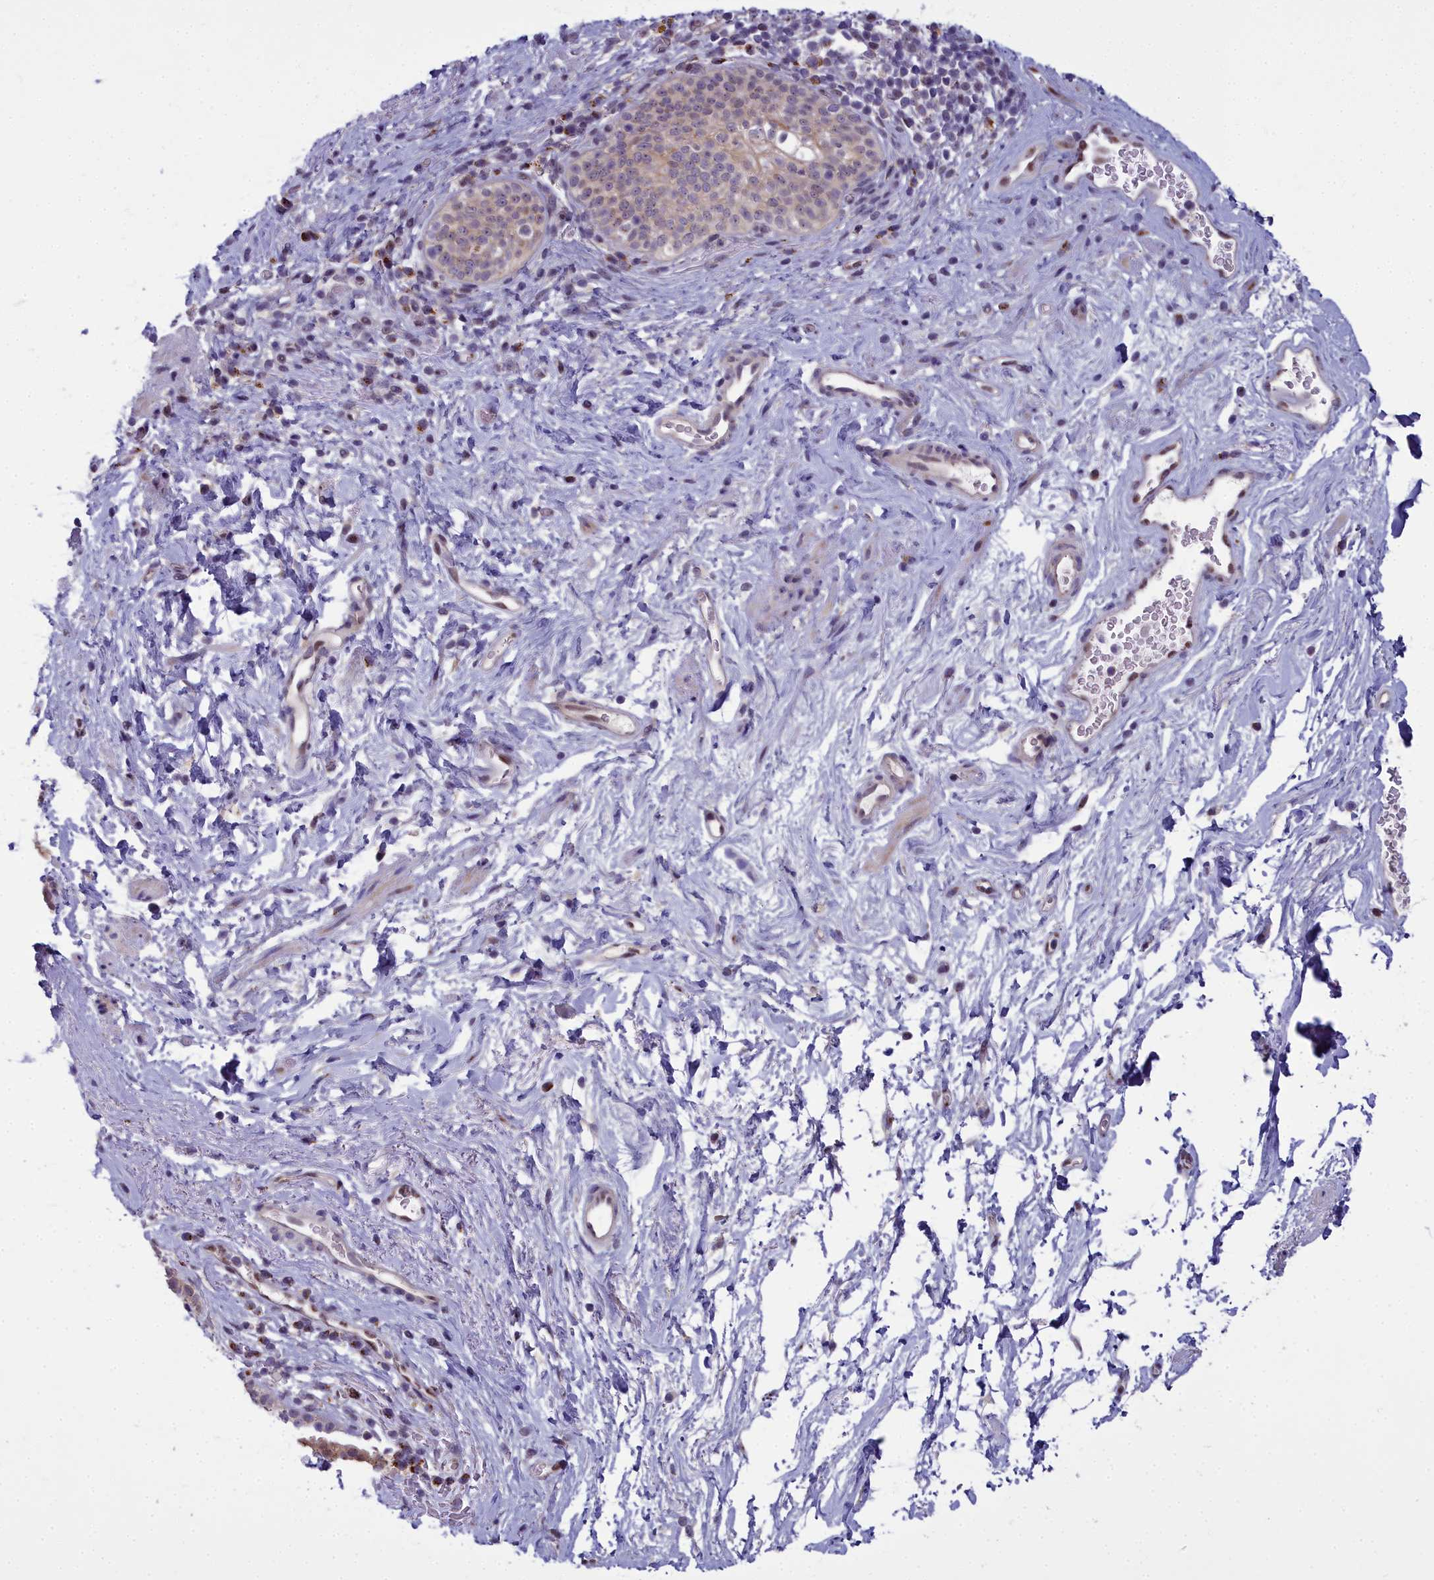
{"staining": {"intensity": "weak", "quantity": "<25%", "location": "cytoplasmic/membranous"}, "tissue": "smooth muscle", "cell_type": "Smooth muscle cells", "image_type": "normal", "snomed": [{"axis": "morphology", "description": "Normal tissue, NOS"}, {"axis": "topography", "description": "Smooth muscle"}, {"axis": "topography", "description": "Peripheral nerve tissue"}], "caption": "Immunohistochemical staining of benign human smooth muscle demonstrates no significant staining in smooth muscle cells. (Immunohistochemistry, brightfield microscopy, high magnification).", "gene": "WDPCP", "patient": {"sex": "male", "age": 69}}